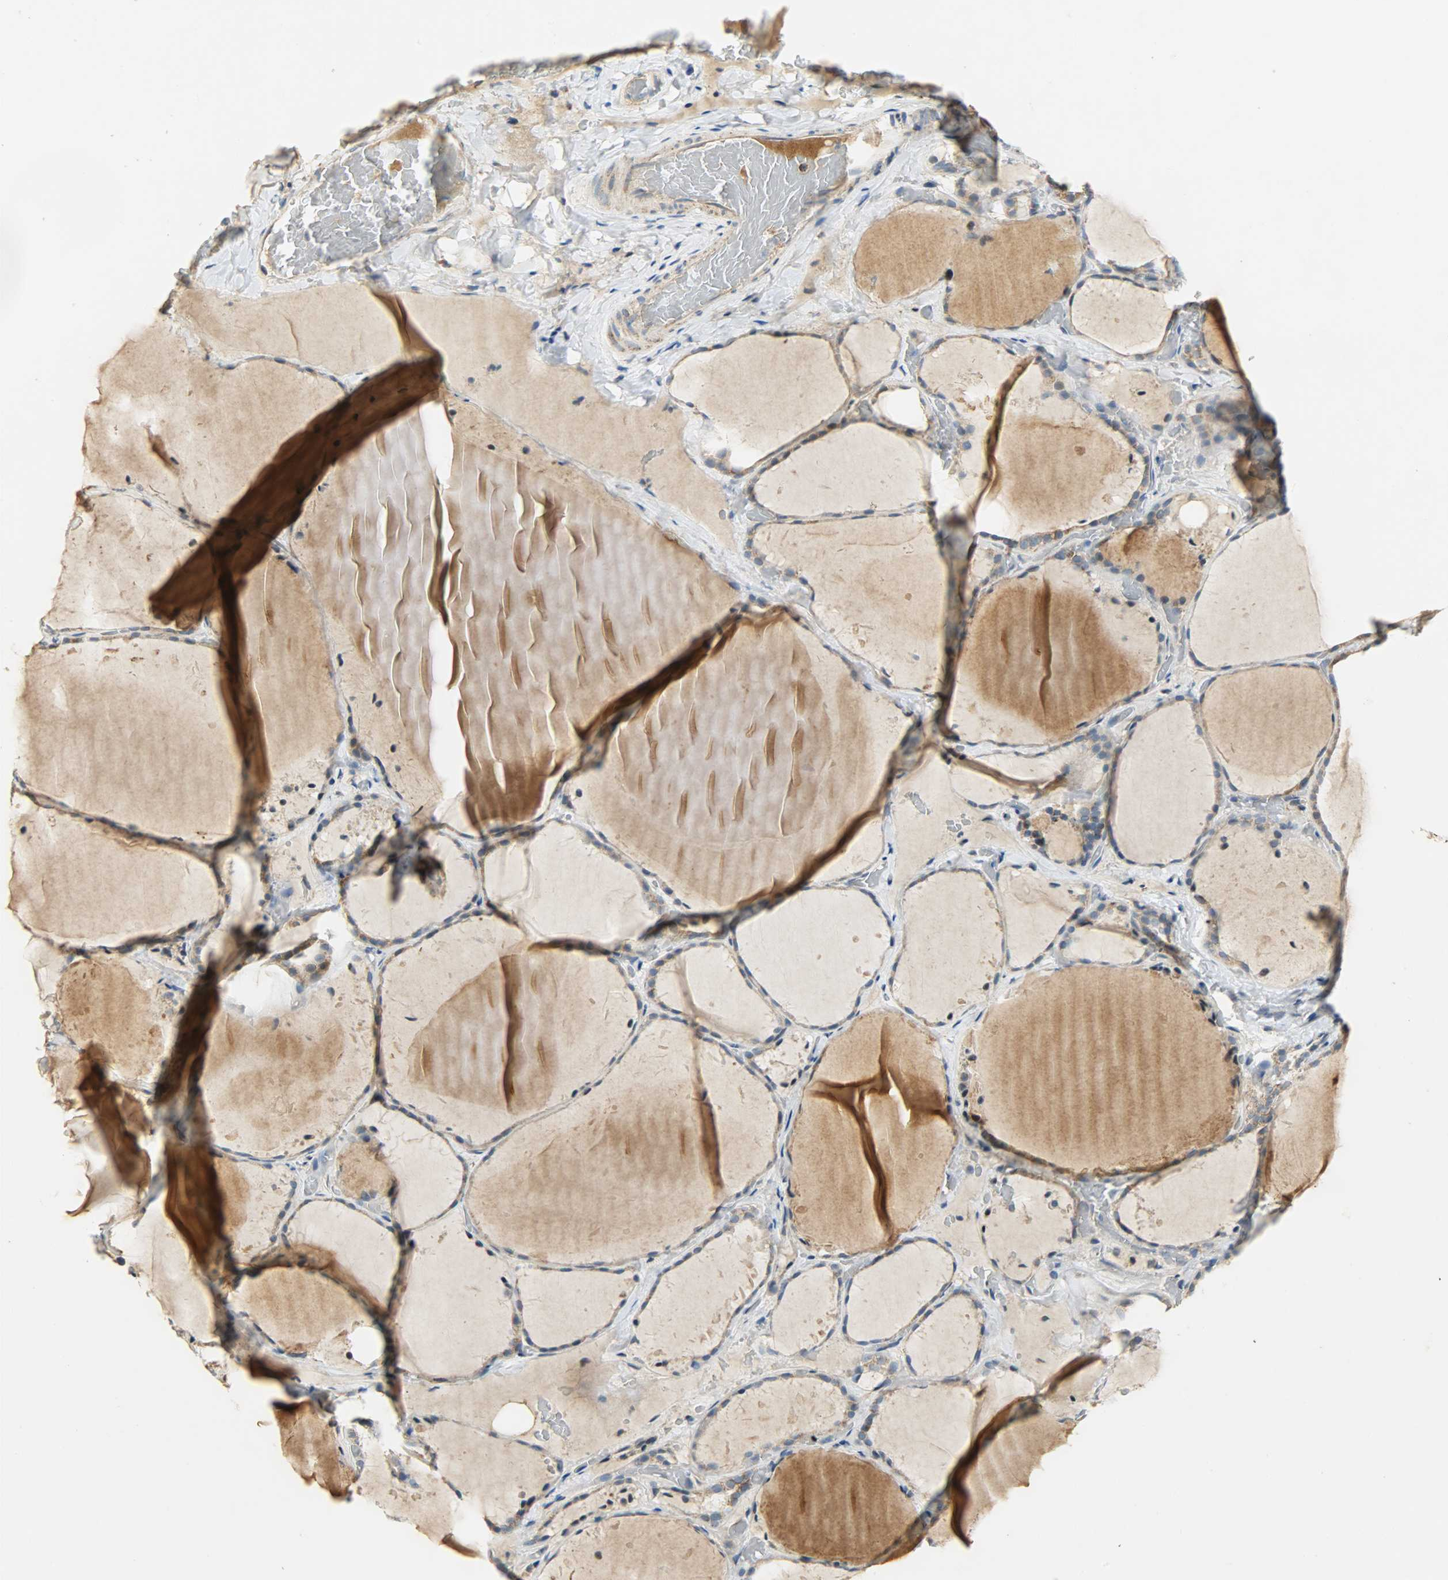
{"staining": {"intensity": "moderate", "quantity": ">75%", "location": "cytoplasmic/membranous"}, "tissue": "thyroid gland", "cell_type": "Glandular cells", "image_type": "normal", "snomed": [{"axis": "morphology", "description": "Normal tissue, NOS"}, {"axis": "topography", "description": "Thyroid gland"}], "caption": "IHC (DAB) staining of unremarkable thyroid gland demonstrates moderate cytoplasmic/membranous protein positivity in about >75% of glandular cells. (IHC, brightfield microscopy, high magnification).", "gene": "HDHD5", "patient": {"sex": "female", "age": 22}}